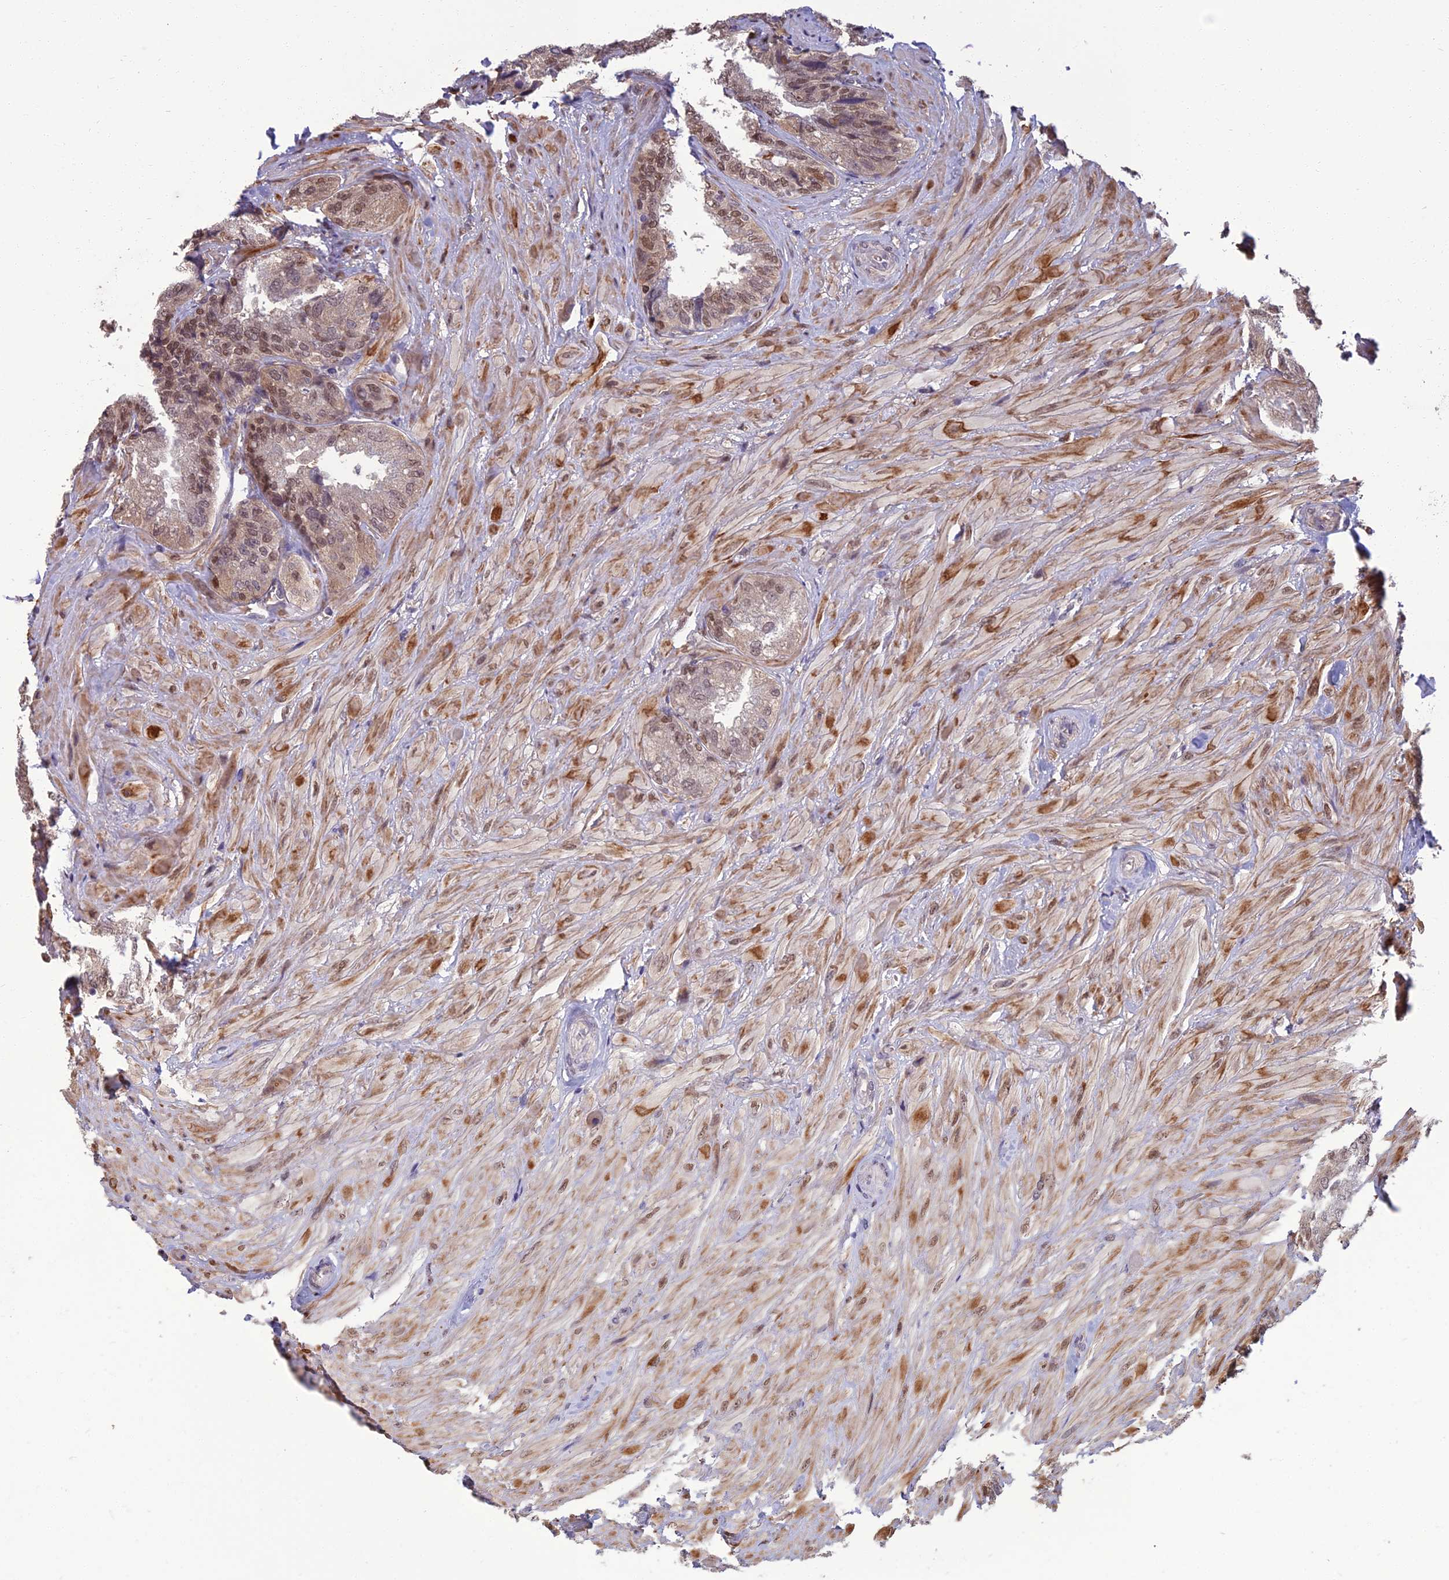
{"staining": {"intensity": "moderate", "quantity": "<25%", "location": "nuclear"}, "tissue": "seminal vesicle", "cell_type": "Glandular cells", "image_type": "normal", "snomed": [{"axis": "morphology", "description": "Normal tissue, NOS"}, {"axis": "topography", "description": "Prostate and seminal vesicle, NOS"}, {"axis": "topography", "description": "Prostate"}, {"axis": "topography", "description": "Seminal veicle"}], "caption": "Protein analysis of benign seminal vesicle shows moderate nuclear expression in about <25% of glandular cells.", "gene": "NR4A3", "patient": {"sex": "male", "age": 67}}